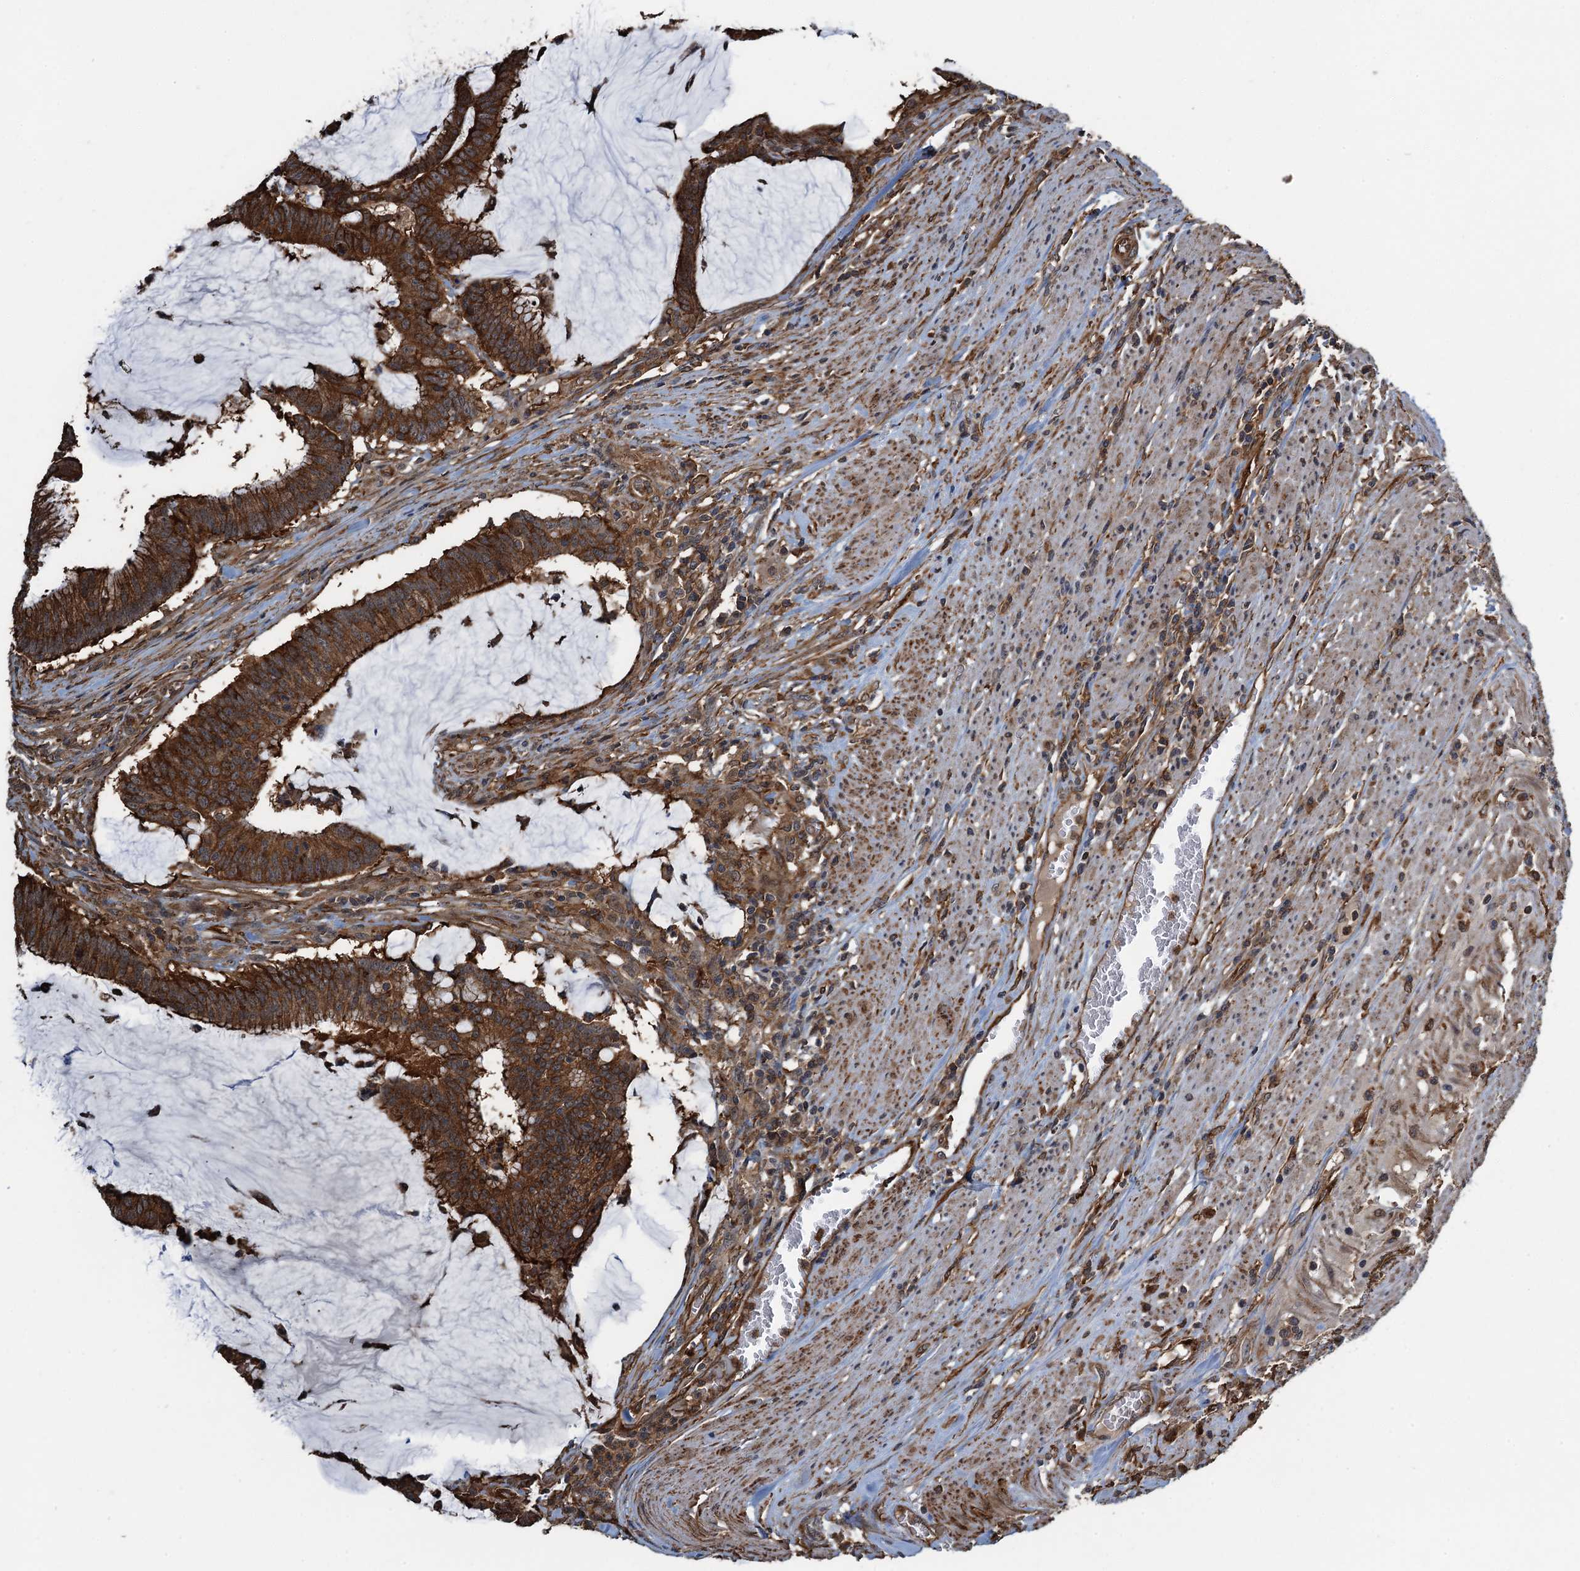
{"staining": {"intensity": "strong", "quantity": ">75%", "location": "cytoplasmic/membranous"}, "tissue": "colorectal cancer", "cell_type": "Tumor cells", "image_type": "cancer", "snomed": [{"axis": "morphology", "description": "Adenocarcinoma, NOS"}, {"axis": "topography", "description": "Rectum"}], "caption": "Strong cytoplasmic/membranous positivity is appreciated in about >75% of tumor cells in colorectal cancer (adenocarcinoma). (IHC, brightfield microscopy, high magnification).", "gene": "WHAMM", "patient": {"sex": "female", "age": 77}}